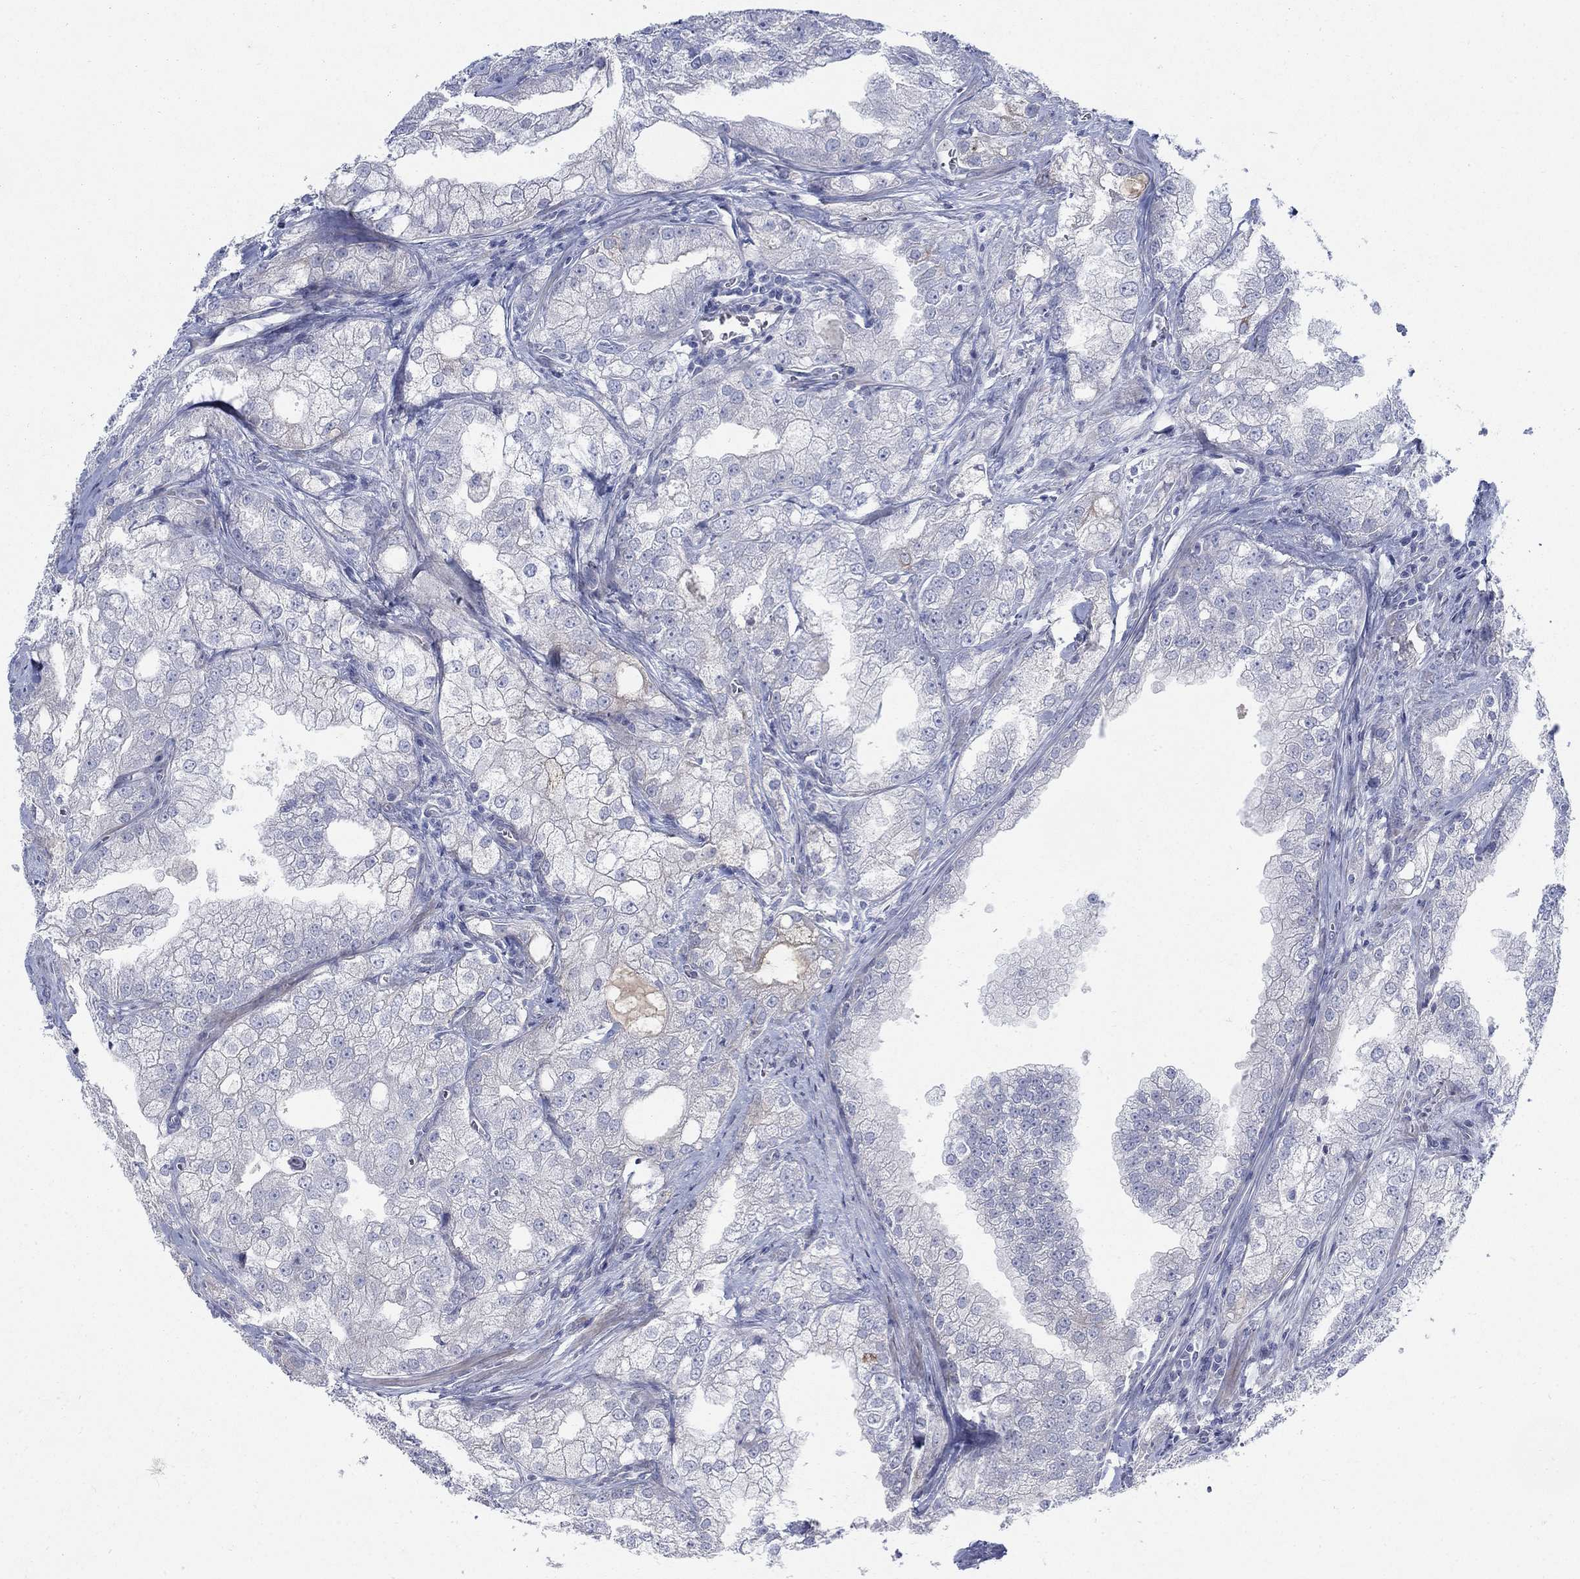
{"staining": {"intensity": "negative", "quantity": "none", "location": "none"}, "tissue": "prostate cancer", "cell_type": "Tumor cells", "image_type": "cancer", "snomed": [{"axis": "morphology", "description": "Adenocarcinoma, NOS"}, {"axis": "topography", "description": "Prostate"}], "caption": "Immunohistochemical staining of prostate cancer demonstrates no significant staining in tumor cells.", "gene": "DNER", "patient": {"sex": "male", "age": 70}}